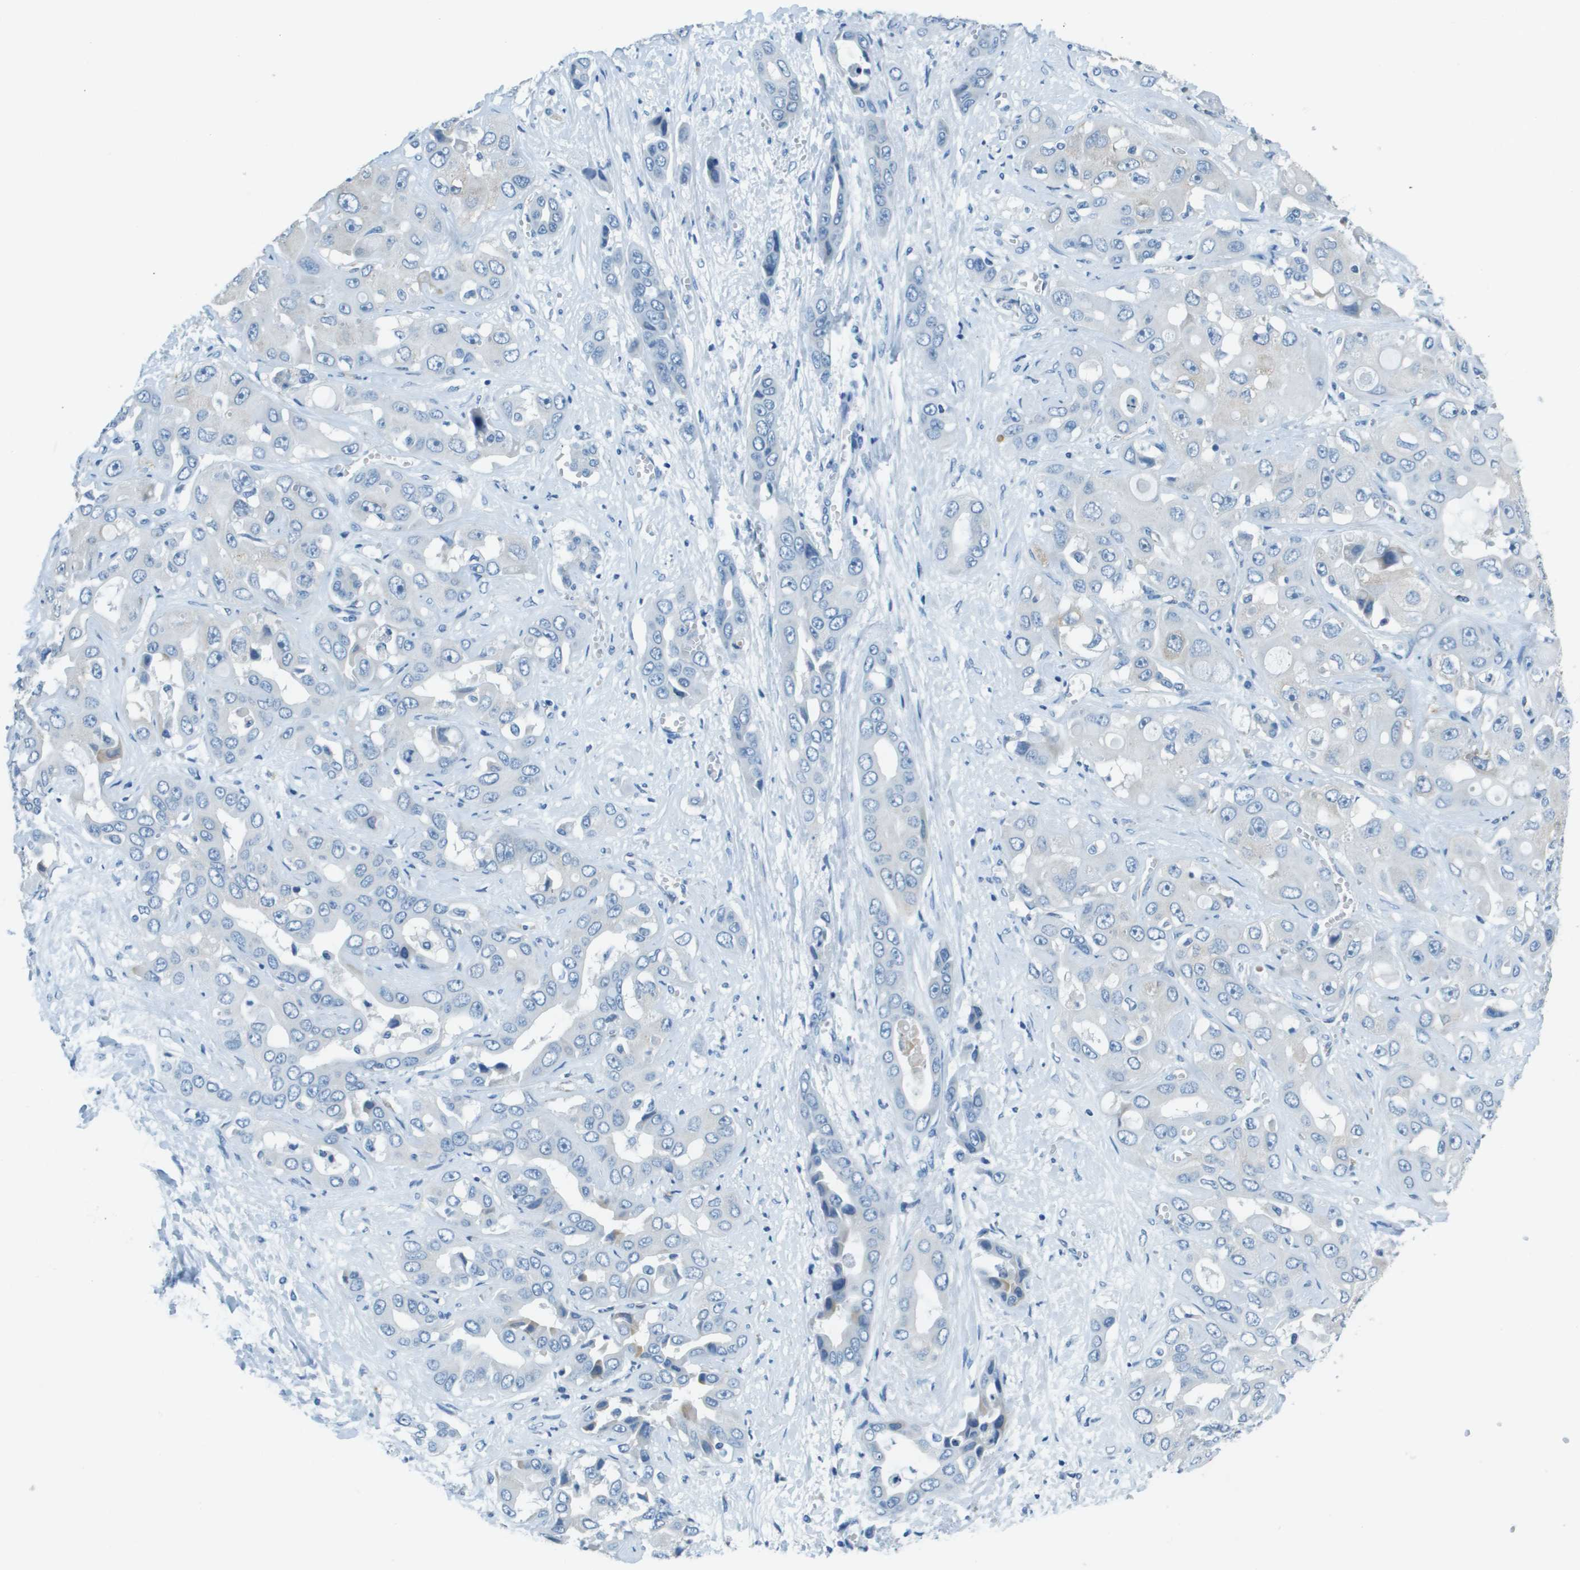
{"staining": {"intensity": "negative", "quantity": "none", "location": "none"}, "tissue": "liver cancer", "cell_type": "Tumor cells", "image_type": "cancer", "snomed": [{"axis": "morphology", "description": "Cholangiocarcinoma"}, {"axis": "topography", "description": "Liver"}], "caption": "This is a image of immunohistochemistry staining of cholangiocarcinoma (liver), which shows no staining in tumor cells.", "gene": "SLC16A10", "patient": {"sex": "female", "age": 52}}